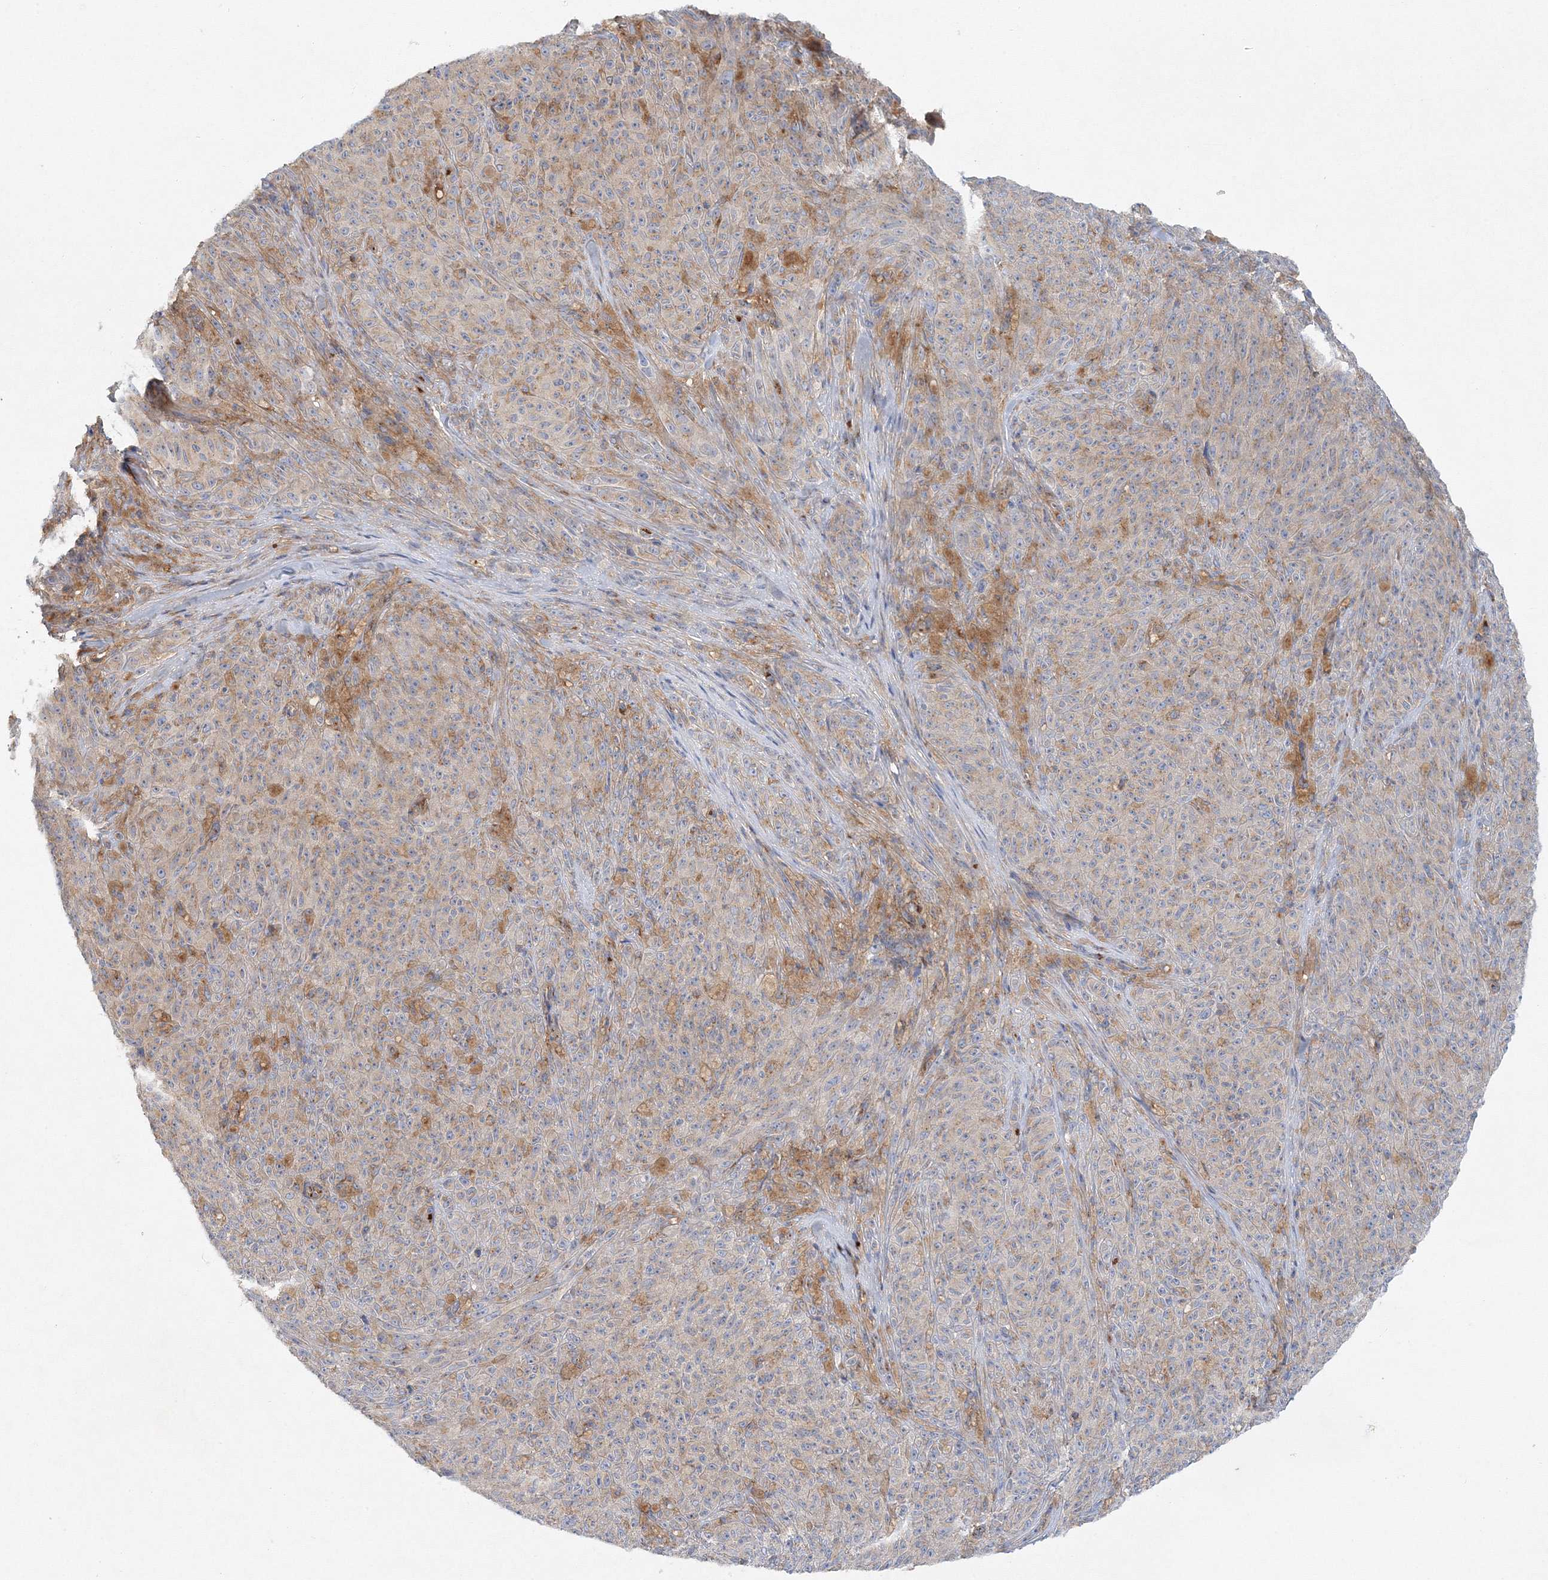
{"staining": {"intensity": "weak", "quantity": "<25%", "location": "cytoplasmic/membranous"}, "tissue": "melanoma", "cell_type": "Tumor cells", "image_type": "cancer", "snomed": [{"axis": "morphology", "description": "Malignant melanoma, NOS"}, {"axis": "topography", "description": "Skin"}], "caption": "Immunohistochemical staining of human malignant melanoma displays no significant staining in tumor cells. The staining was performed using DAB to visualize the protein expression in brown, while the nuclei were stained in blue with hematoxylin (Magnification: 20x).", "gene": "SEC23IP", "patient": {"sex": "female", "age": 82}}